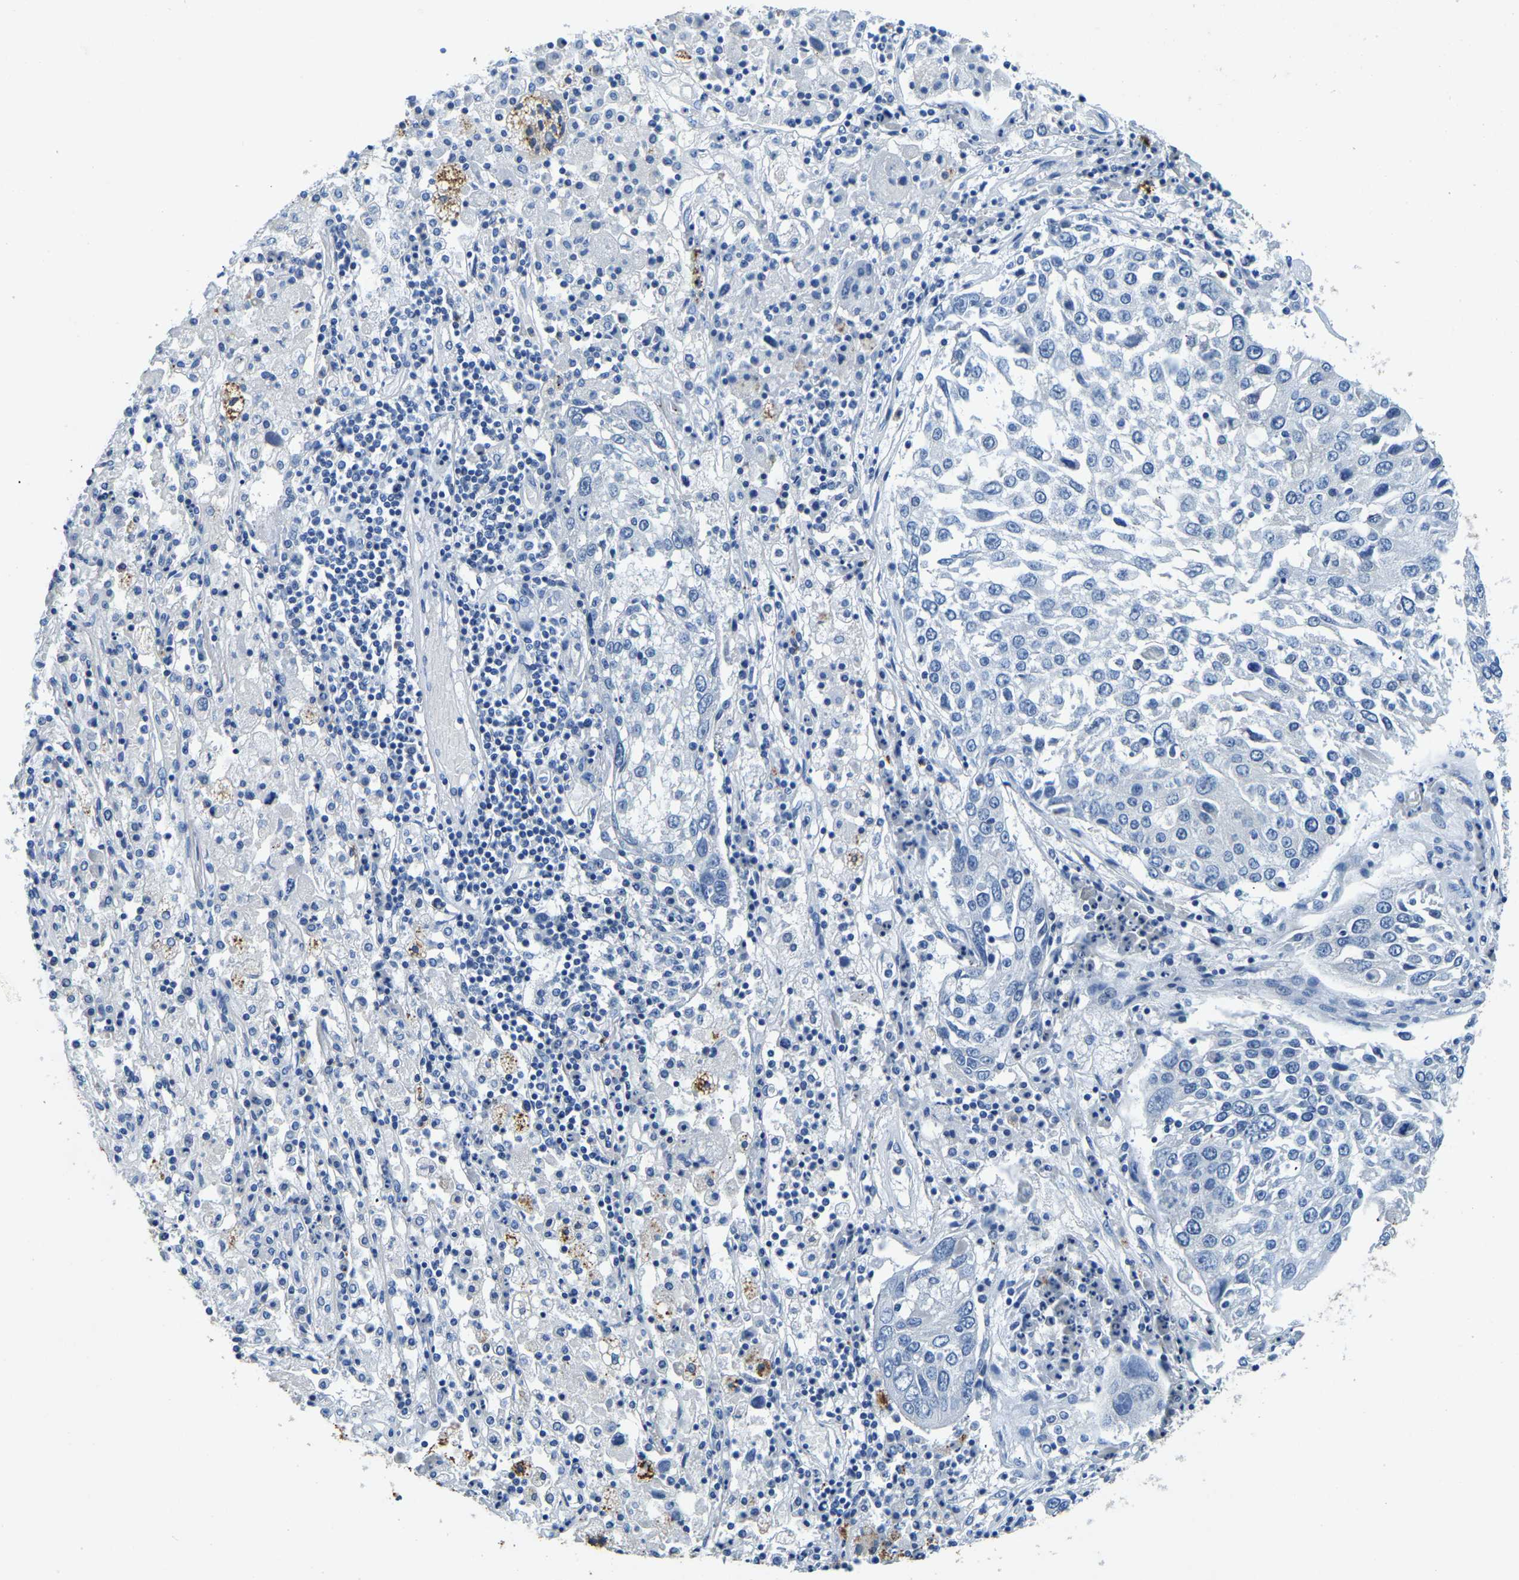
{"staining": {"intensity": "negative", "quantity": "none", "location": "none"}, "tissue": "lung cancer", "cell_type": "Tumor cells", "image_type": "cancer", "snomed": [{"axis": "morphology", "description": "Squamous cell carcinoma, NOS"}, {"axis": "topography", "description": "Lung"}], "caption": "This histopathology image is of lung cancer (squamous cell carcinoma) stained with IHC to label a protein in brown with the nuclei are counter-stained blue. There is no positivity in tumor cells. (Stains: DAB immunohistochemistry (IHC) with hematoxylin counter stain, Microscopy: brightfield microscopy at high magnification).", "gene": "UBN2", "patient": {"sex": "male", "age": 65}}